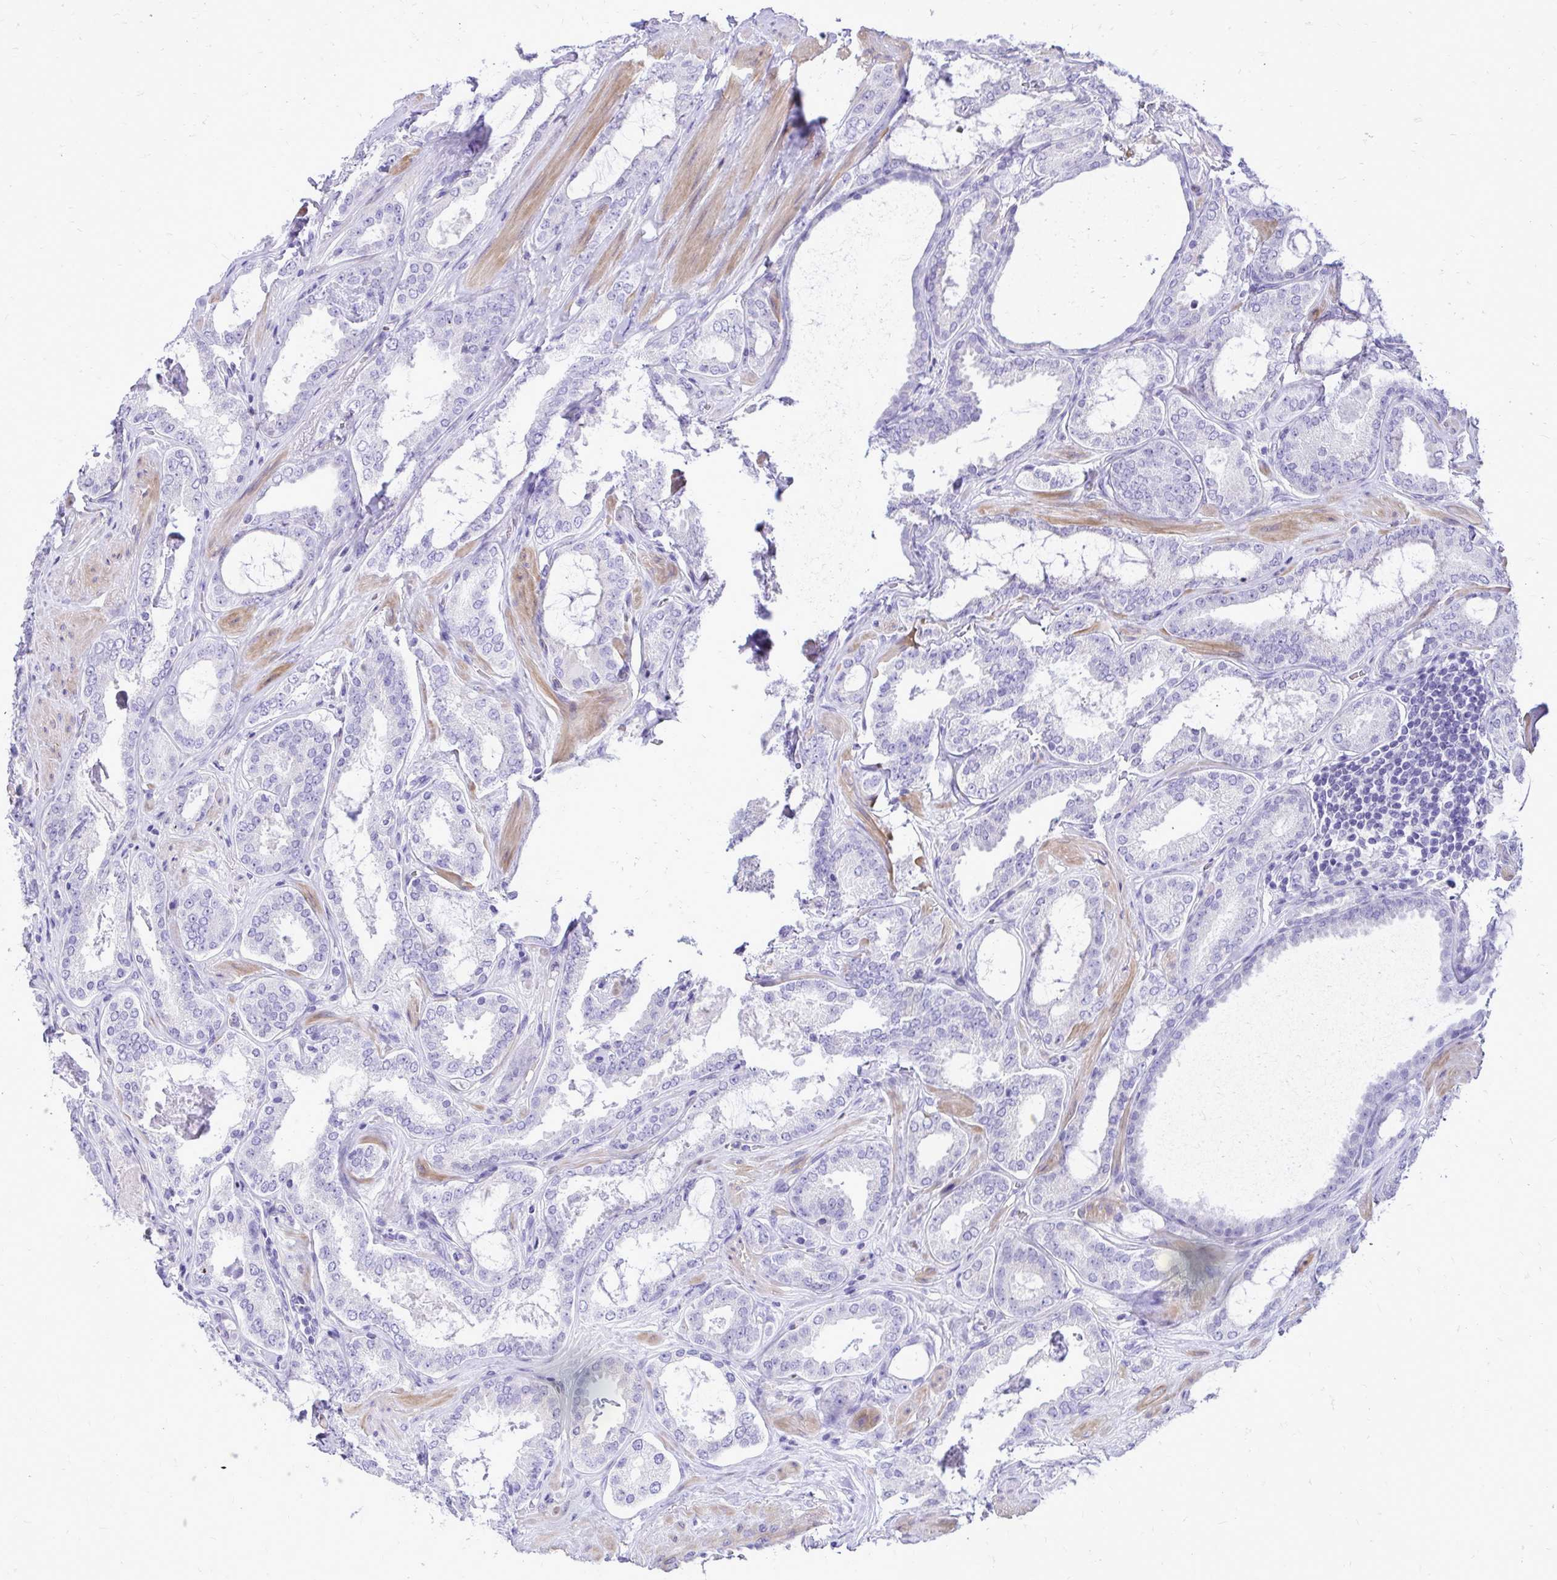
{"staining": {"intensity": "negative", "quantity": "none", "location": "none"}, "tissue": "prostate cancer", "cell_type": "Tumor cells", "image_type": "cancer", "snomed": [{"axis": "morphology", "description": "Adenocarcinoma, High grade"}, {"axis": "topography", "description": "Prostate"}], "caption": "This is a micrograph of IHC staining of adenocarcinoma (high-grade) (prostate), which shows no staining in tumor cells.", "gene": "PELI3", "patient": {"sex": "male", "age": 63}}